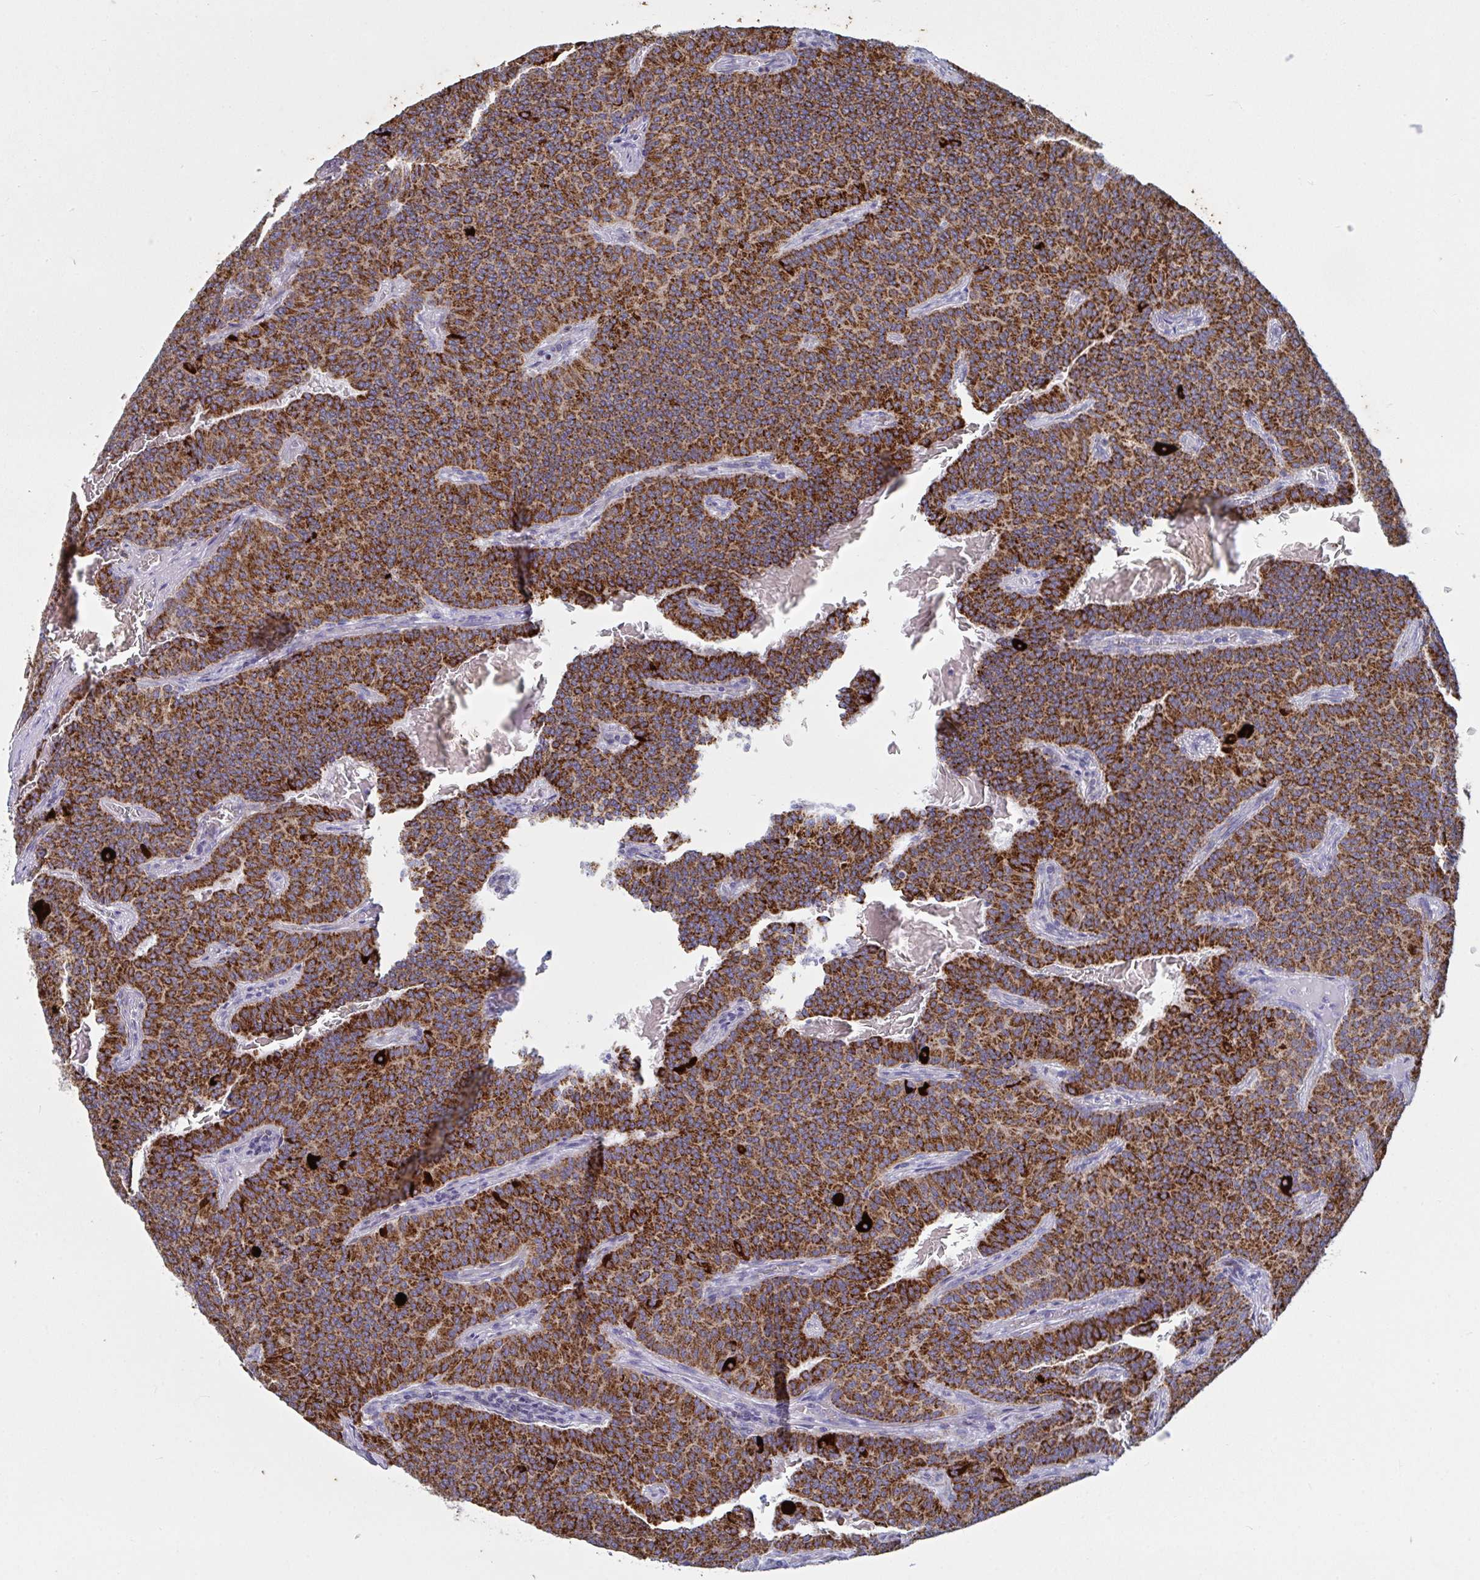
{"staining": {"intensity": "strong", "quantity": ">75%", "location": "cytoplasmic/membranous"}, "tissue": "carcinoid", "cell_type": "Tumor cells", "image_type": "cancer", "snomed": [{"axis": "morphology", "description": "Carcinoid, malignant, NOS"}, {"axis": "topography", "description": "Lung"}], "caption": "Strong cytoplasmic/membranous protein positivity is identified in about >75% of tumor cells in carcinoid (malignant). Nuclei are stained in blue.", "gene": "BCAT2", "patient": {"sex": "male", "age": 61}}